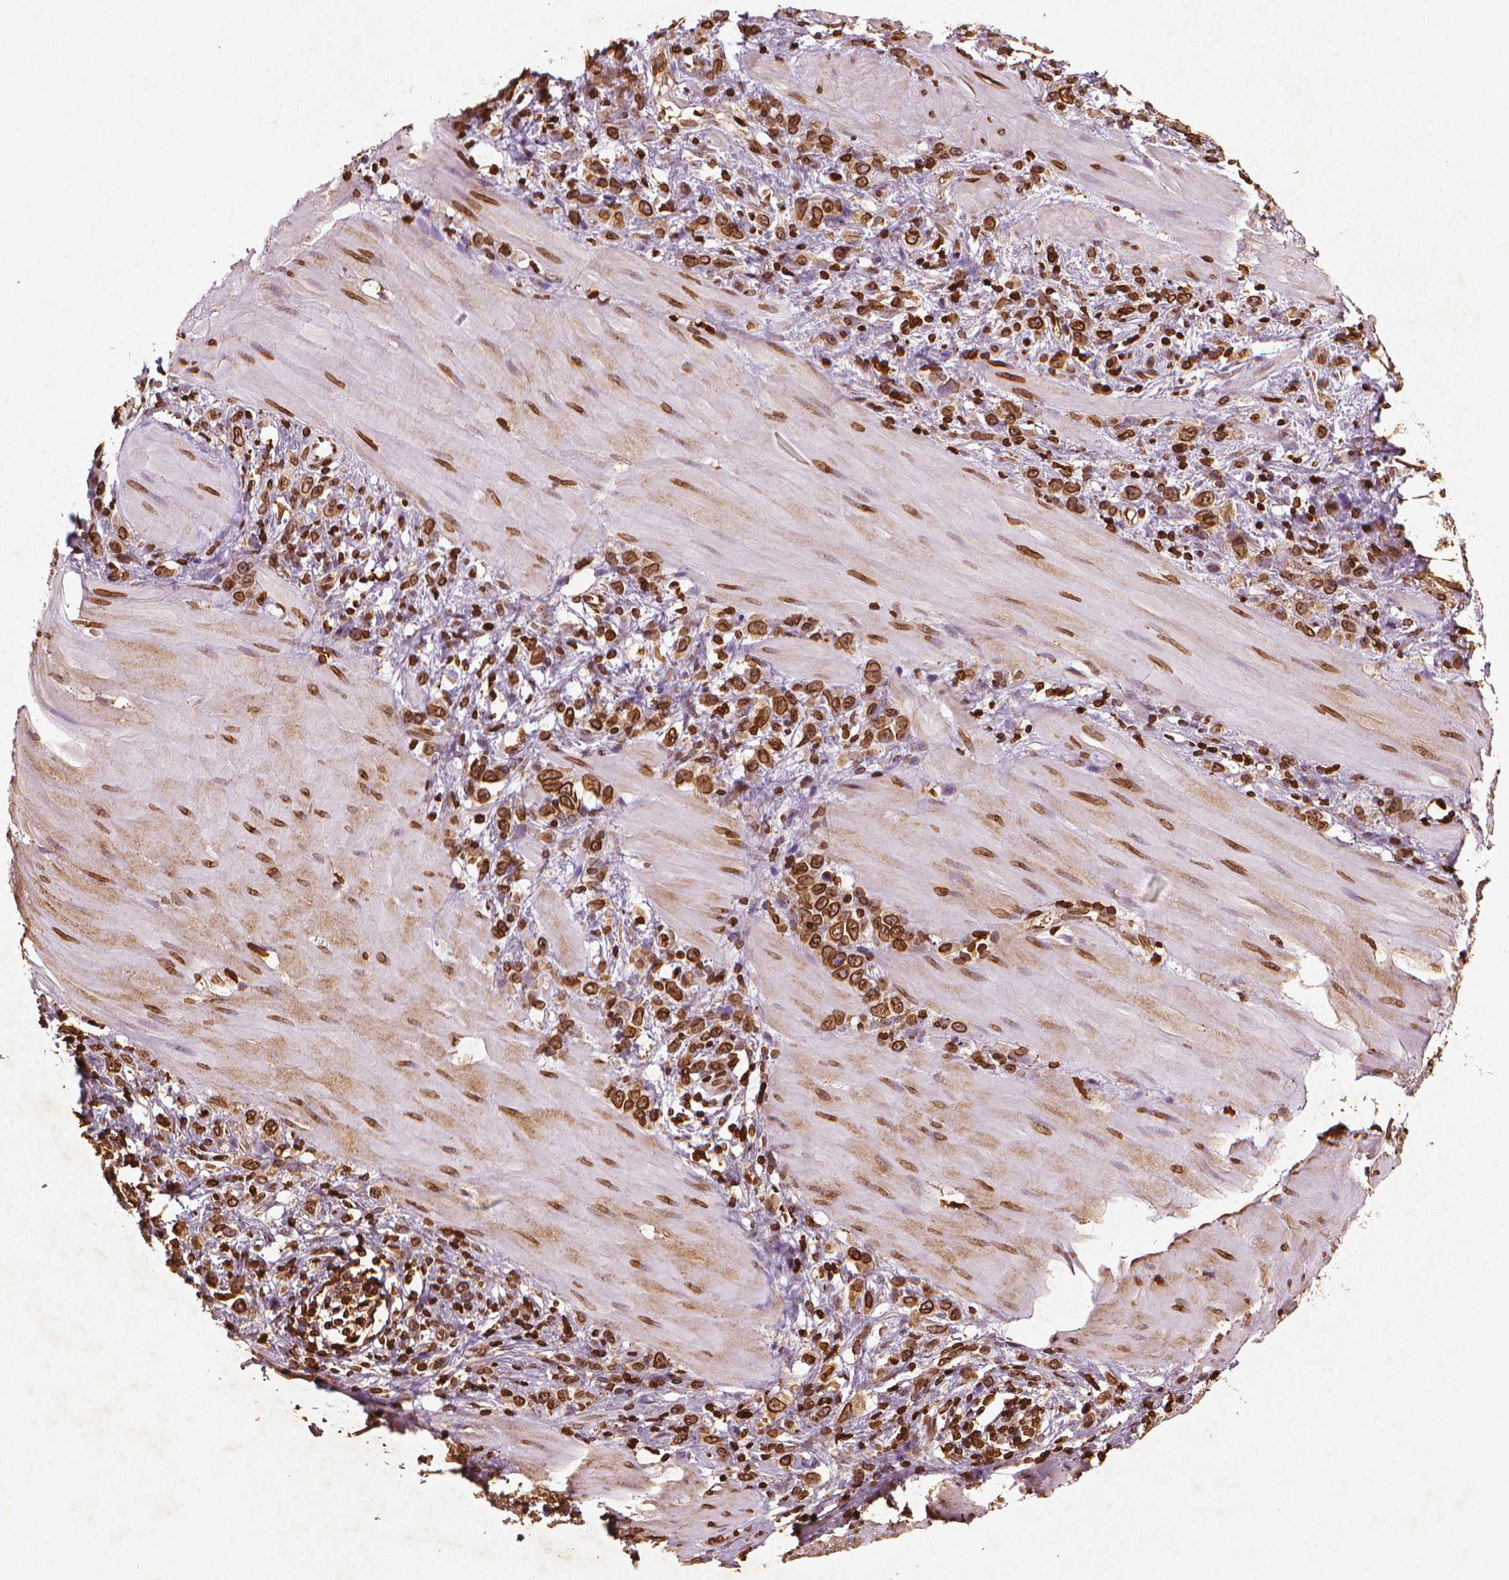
{"staining": {"intensity": "strong", "quantity": ">75%", "location": "cytoplasmic/membranous,nuclear"}, "tissue": "stomach cancer", "cell_type": "Tumor cells", "image_type": "cancer", "snomed": [{"axis": "morphology", "description": "Adenocarcinoma, NOS"}, {"axis": "topography", "description": "Stomach"}], "caption": "An IHC histopathology image of neoplastic tissue is shown. Protein staining in brown labels strong cytoplasmic/membranous and nuclear positivity in stomach cancer (adenocarcinoma) within tumor cells.", "gene": "LMNB1", "patient": {"sex": "male", "age": 47}}